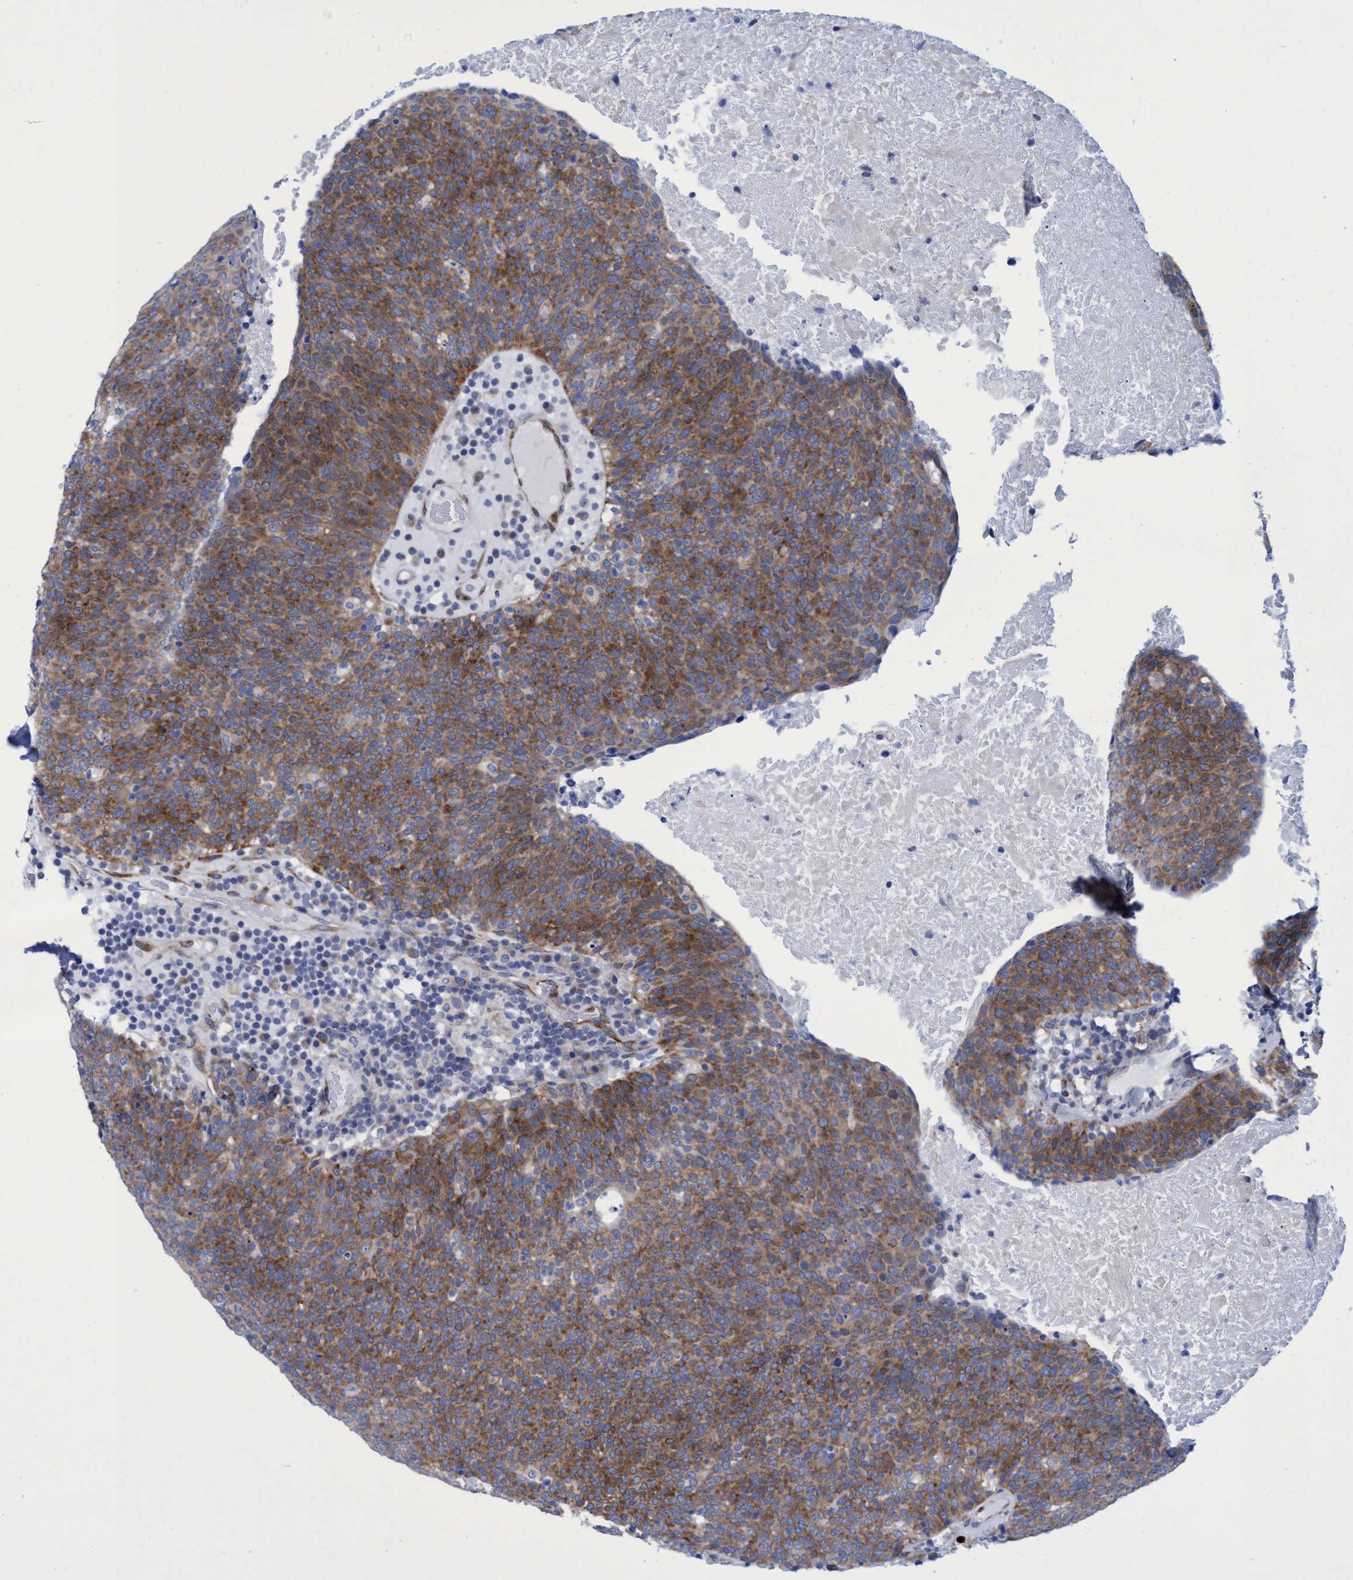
{"staining": {"intensity": "strong", "quantity": ">75%", "location": "cytoplasmic/membranous"}, "tissue": "head and neck cancer", "cell_type": "Tumor cells", "image_type": "cancer", "snomed": [{"axis": "morphology", "description": "Squamous cell carcinoma, NOS"}, {"axis": "morphology", "description": "Squamous cell carcinoma, metastatic, NOS"}, {"axis": "topography", "description": "Lymph node"}, {"axis": "topography", "description": "Head-Neck"}], "caption": "Immunohistochemistry micrograph of human head and neck cancer (squamous cell carcinoma) stained for a protein (brown), which reveals high levels of strong cytoplasmic/membranous expression in approximately >75% of tumor cells.", "gene": "R3HCC1", "patient": {"sex": "male", "age": 62}}